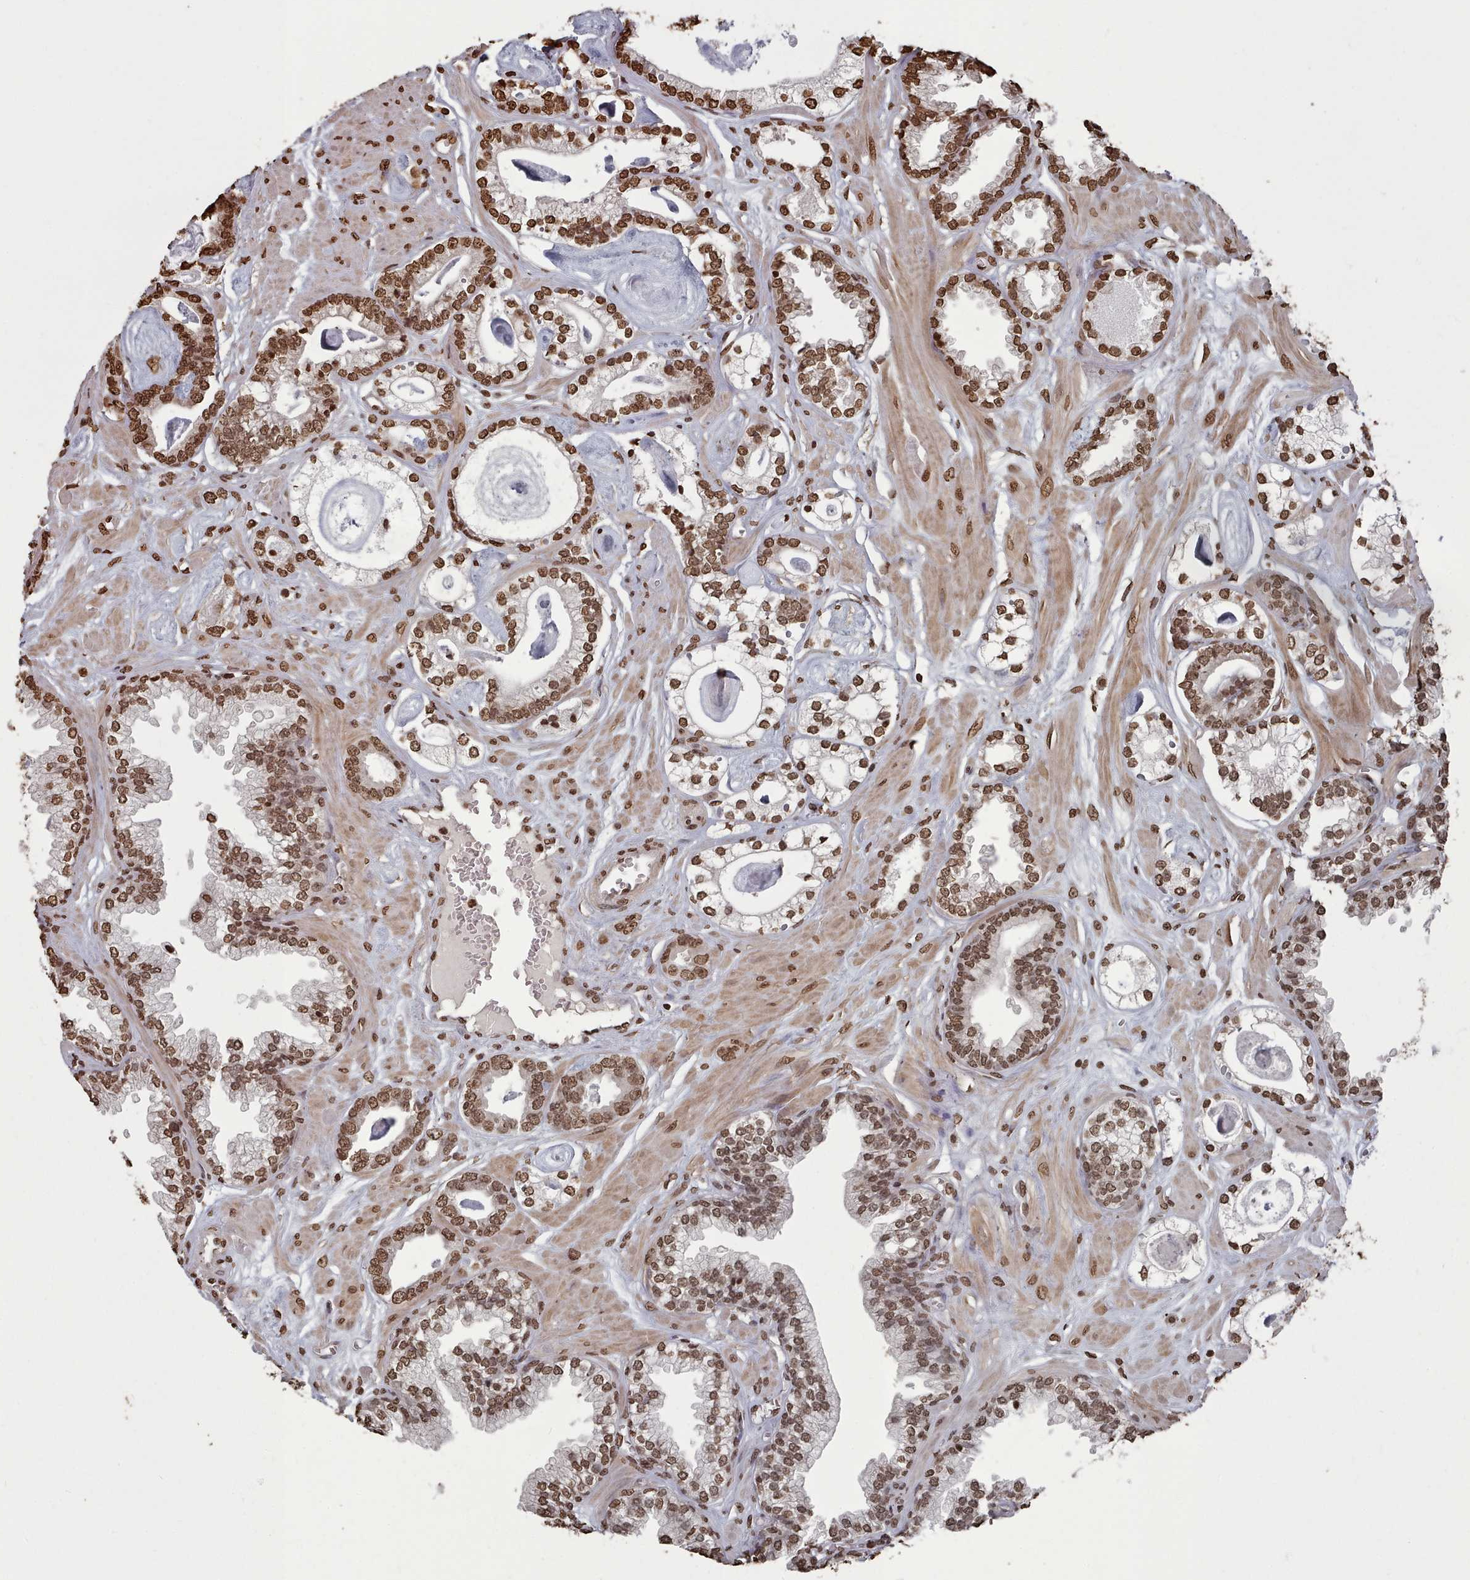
{"staining": {"intensity": "strong", "quantity": ">75%", "location": "nuclear"}, "tissue": "prostate cancer", "cell_type": "Tumor cells", "image_type": "cancer", "snomed": [{"axis": "morphology", "description": "Adenocarcinoma, Low grade"}, {"axis": "topography", "description": "Prostate"}], "caption": "This is a histology image of IHC staining of adenocarcinoma (low-grade) (prostate), which shows strong expression in the nuclear of tumor cells.", "gene": "PLEKHG5", "patient": {"sex": "male", "age": 60}}